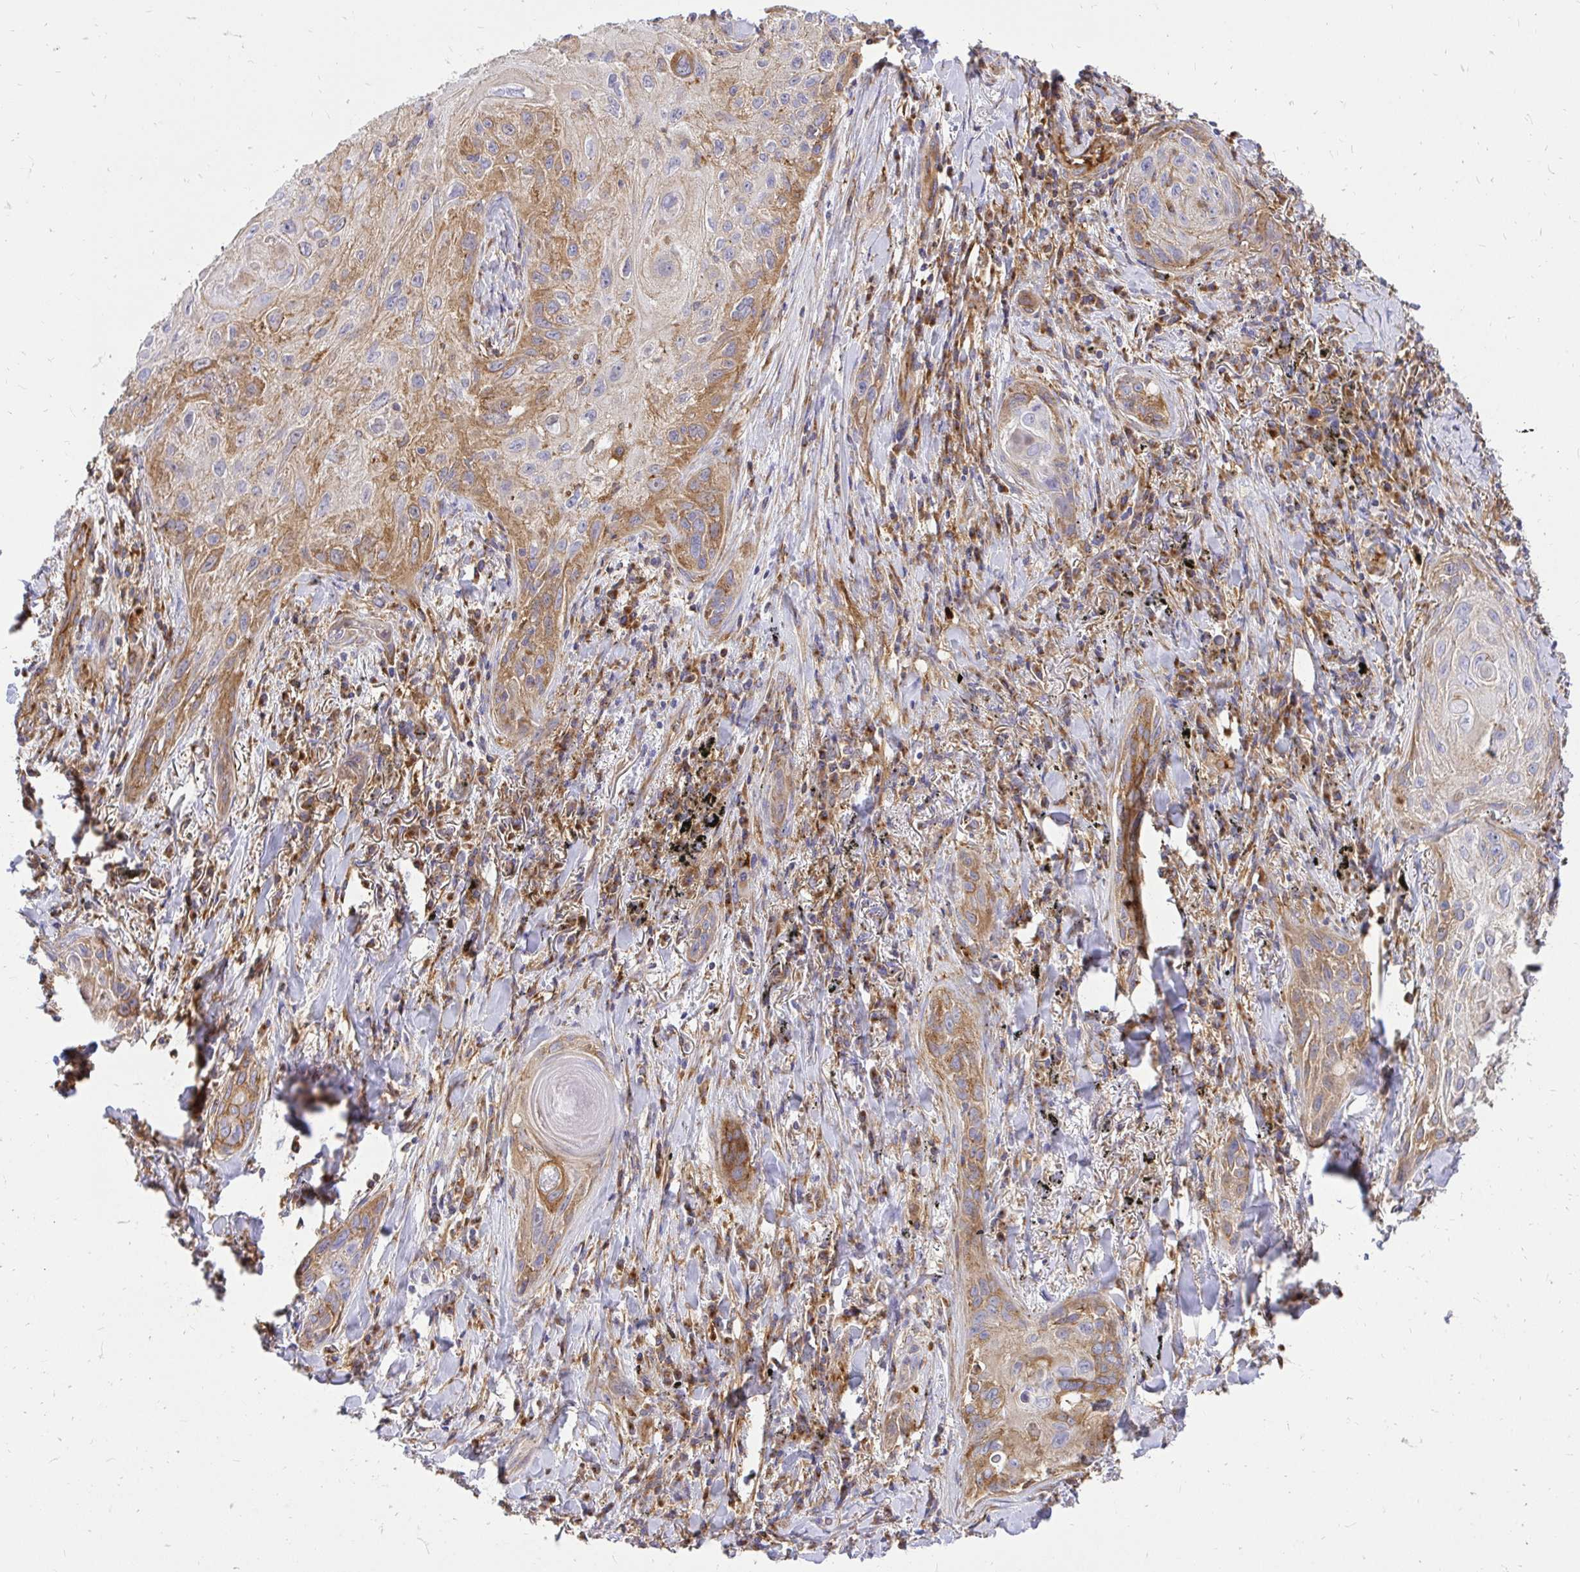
{"staining": {"intensity": "moderate", "quantity": "25%-75%", "location": "cytoplasmic/membranous"}, "tissue": "lung cancer", "cell_type": "Tumor cells", "image_type": "cancer", "snomed": [{"axis": "morphology", "description": "Squamous cell carcinoma, NOS"}, {"axis": "topography", "description": "Lung"}], "caption": "A high-resolution photomicrograph shows IHC staining of lung cancer, which exhibits moderate cytoplasmic/membranous positivity in about 25%-75% of tumor cells. Nuclei are stained in blue.", "gene": "ABCB10", "patient": {"sex": "male", "age": 79}}